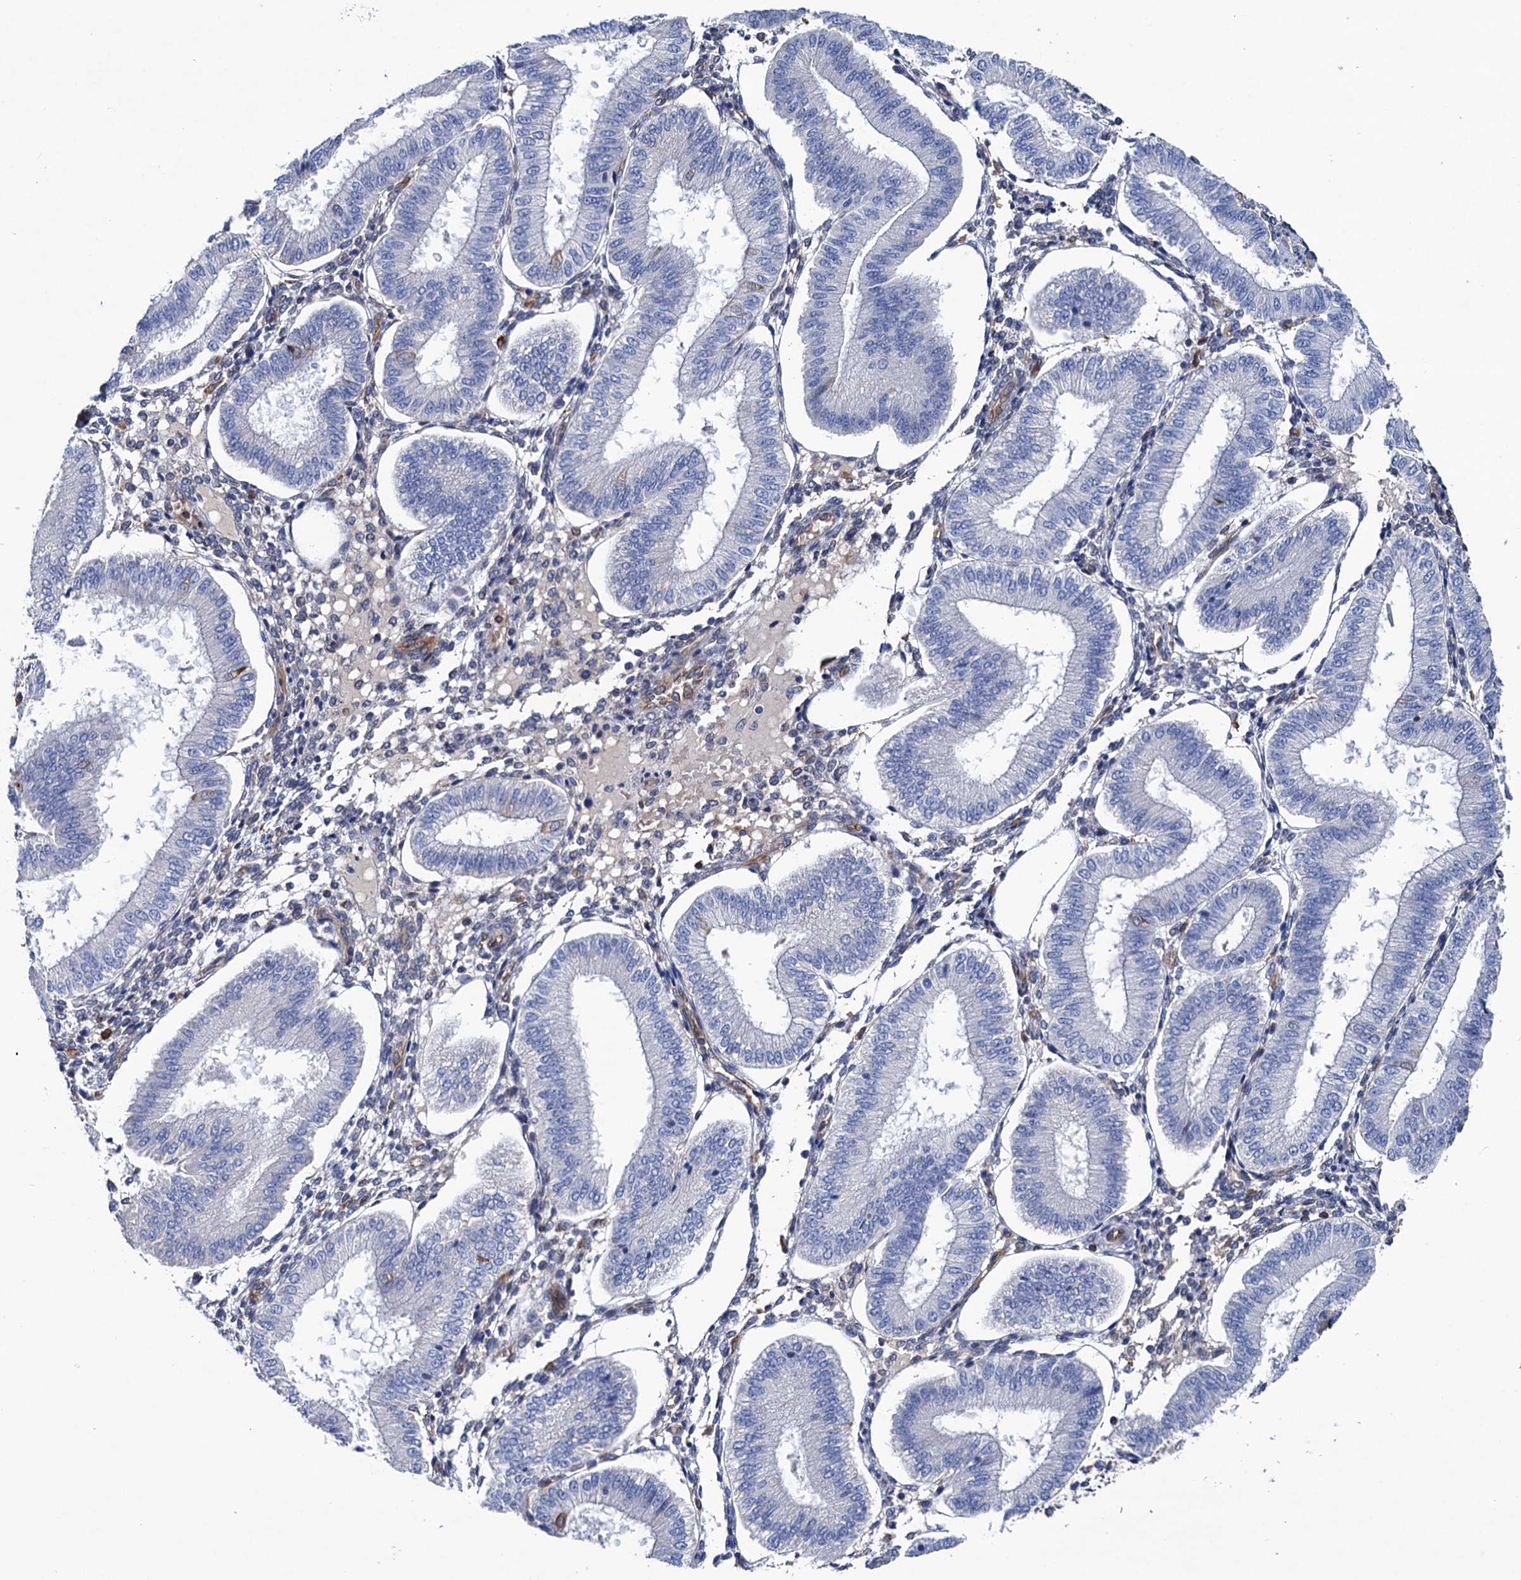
{"staining": {"intensity": "negative", "quantity": "none", "location": "none"}, "tissue": "endometrium", "cell_type": "Cells in endometrial stroma", "image_type": "normal", "snomed": [{"axis": "morphology", "description": "Normal tissue, NOS"}, {"axis": "topography", "description": "Endometrium"}], "caption": "This histopathology image is of benign endometrium stained with immunohistochemistry to label a protein in brown with the nuclei are counter-stained blue. There is no expression in cells in endometrial stroma. (Immunohistochemistry (ihc), brightfield microscopy, high magnification).", "gene": "STING1", "patient": {"sex": "female", "age": 39}}